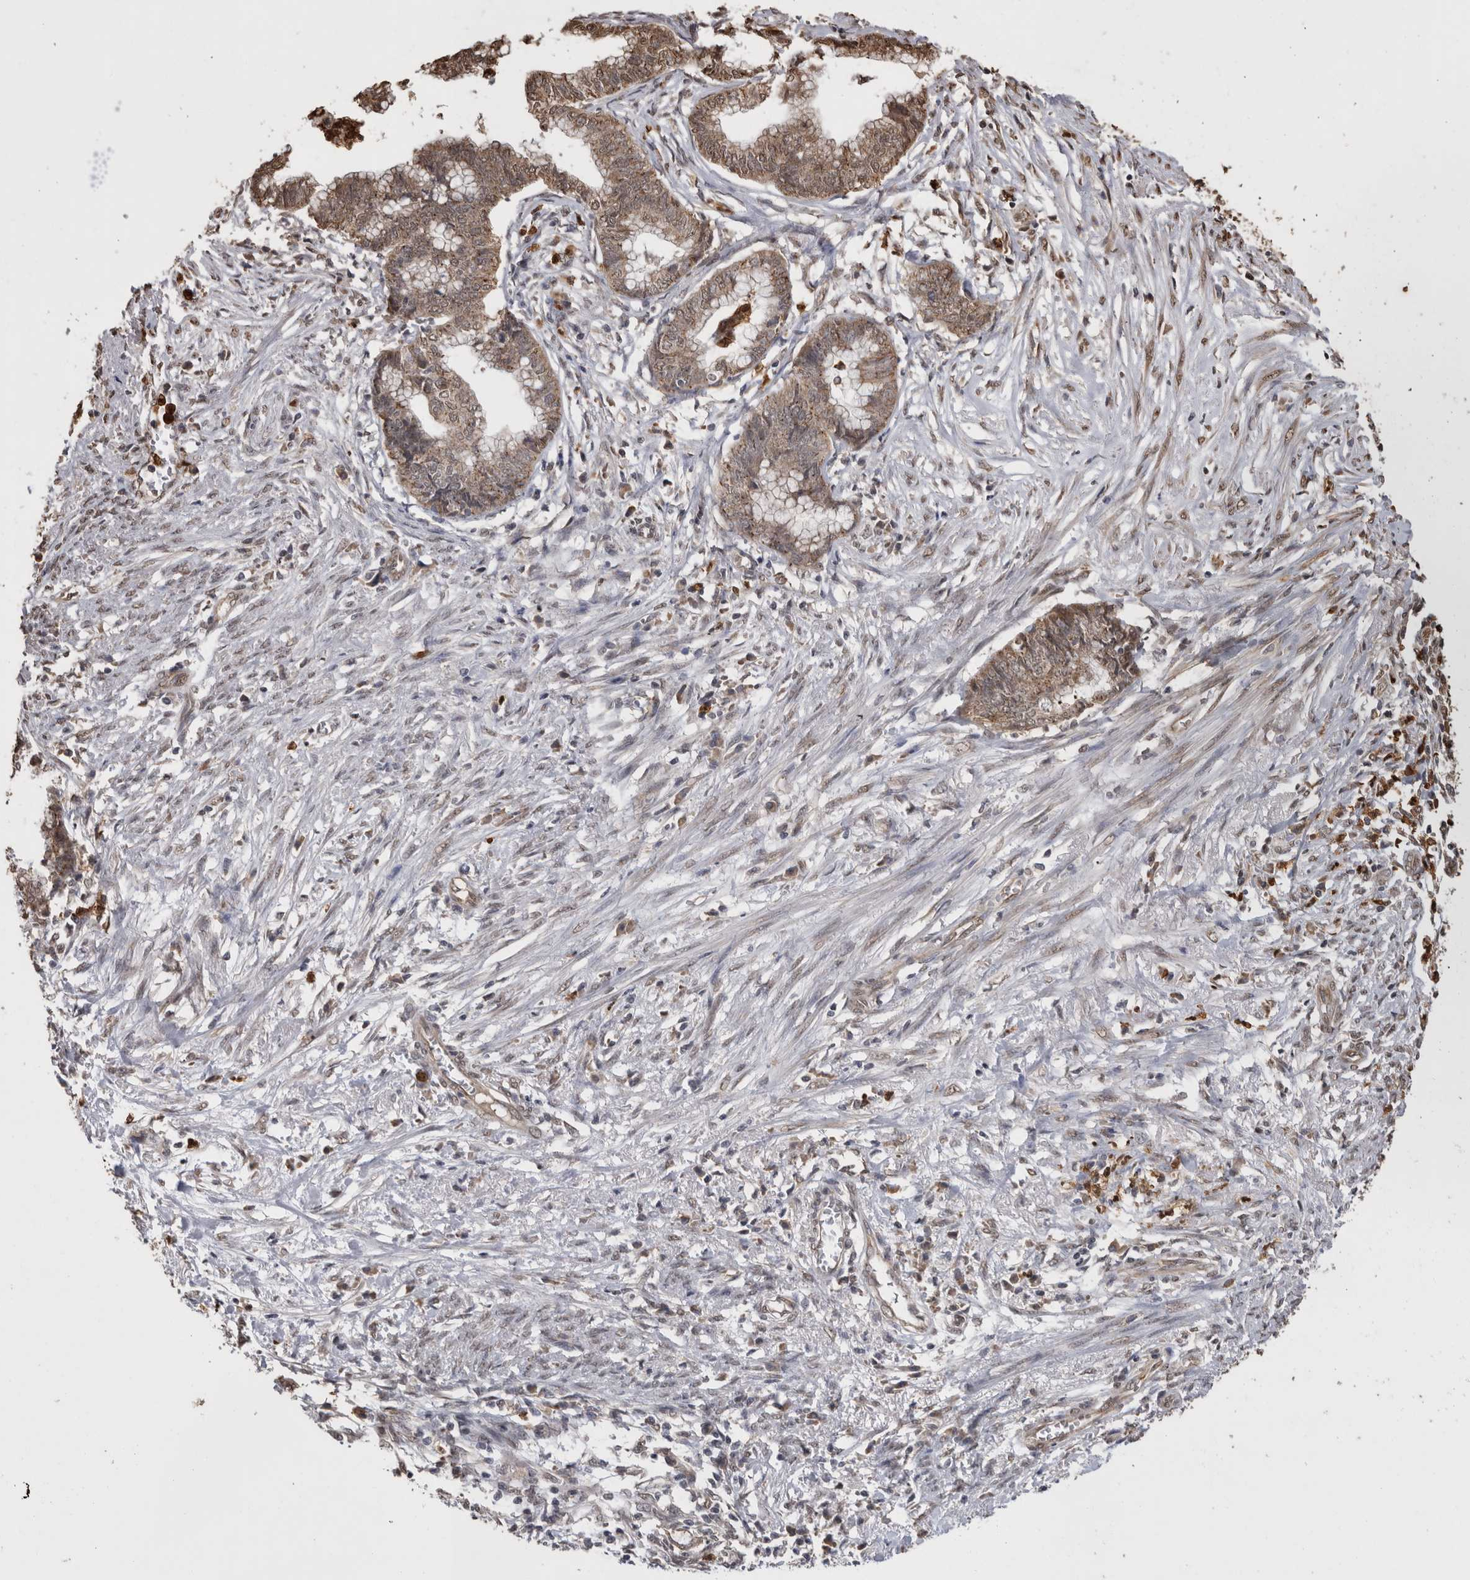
{"staining": {"intensity": "weak", "quantity": ">75%", "location": "cytoplasmic/membranous"}, "tissue": "endometrial cancer", "cell_type": "Tumor cells", "image_type": "cancer", "snomed": [{"axis": "morphology", "description": "Necrosis, NOS"}, {"axis": "morphology", "description": "Adenocarcinoma, NOS"}, {"axis": "topography", "description": "Endometrium"}], "caption": "Immunohistochemistry photomicrograph of human endometrial cancer stained for a protein (brown), which shows low levels of weak cytoplasmic/membranous expression in about >75% of tumor cells.", "gene": "PAK4", "patient": {"sex": "female", "age": 79}}